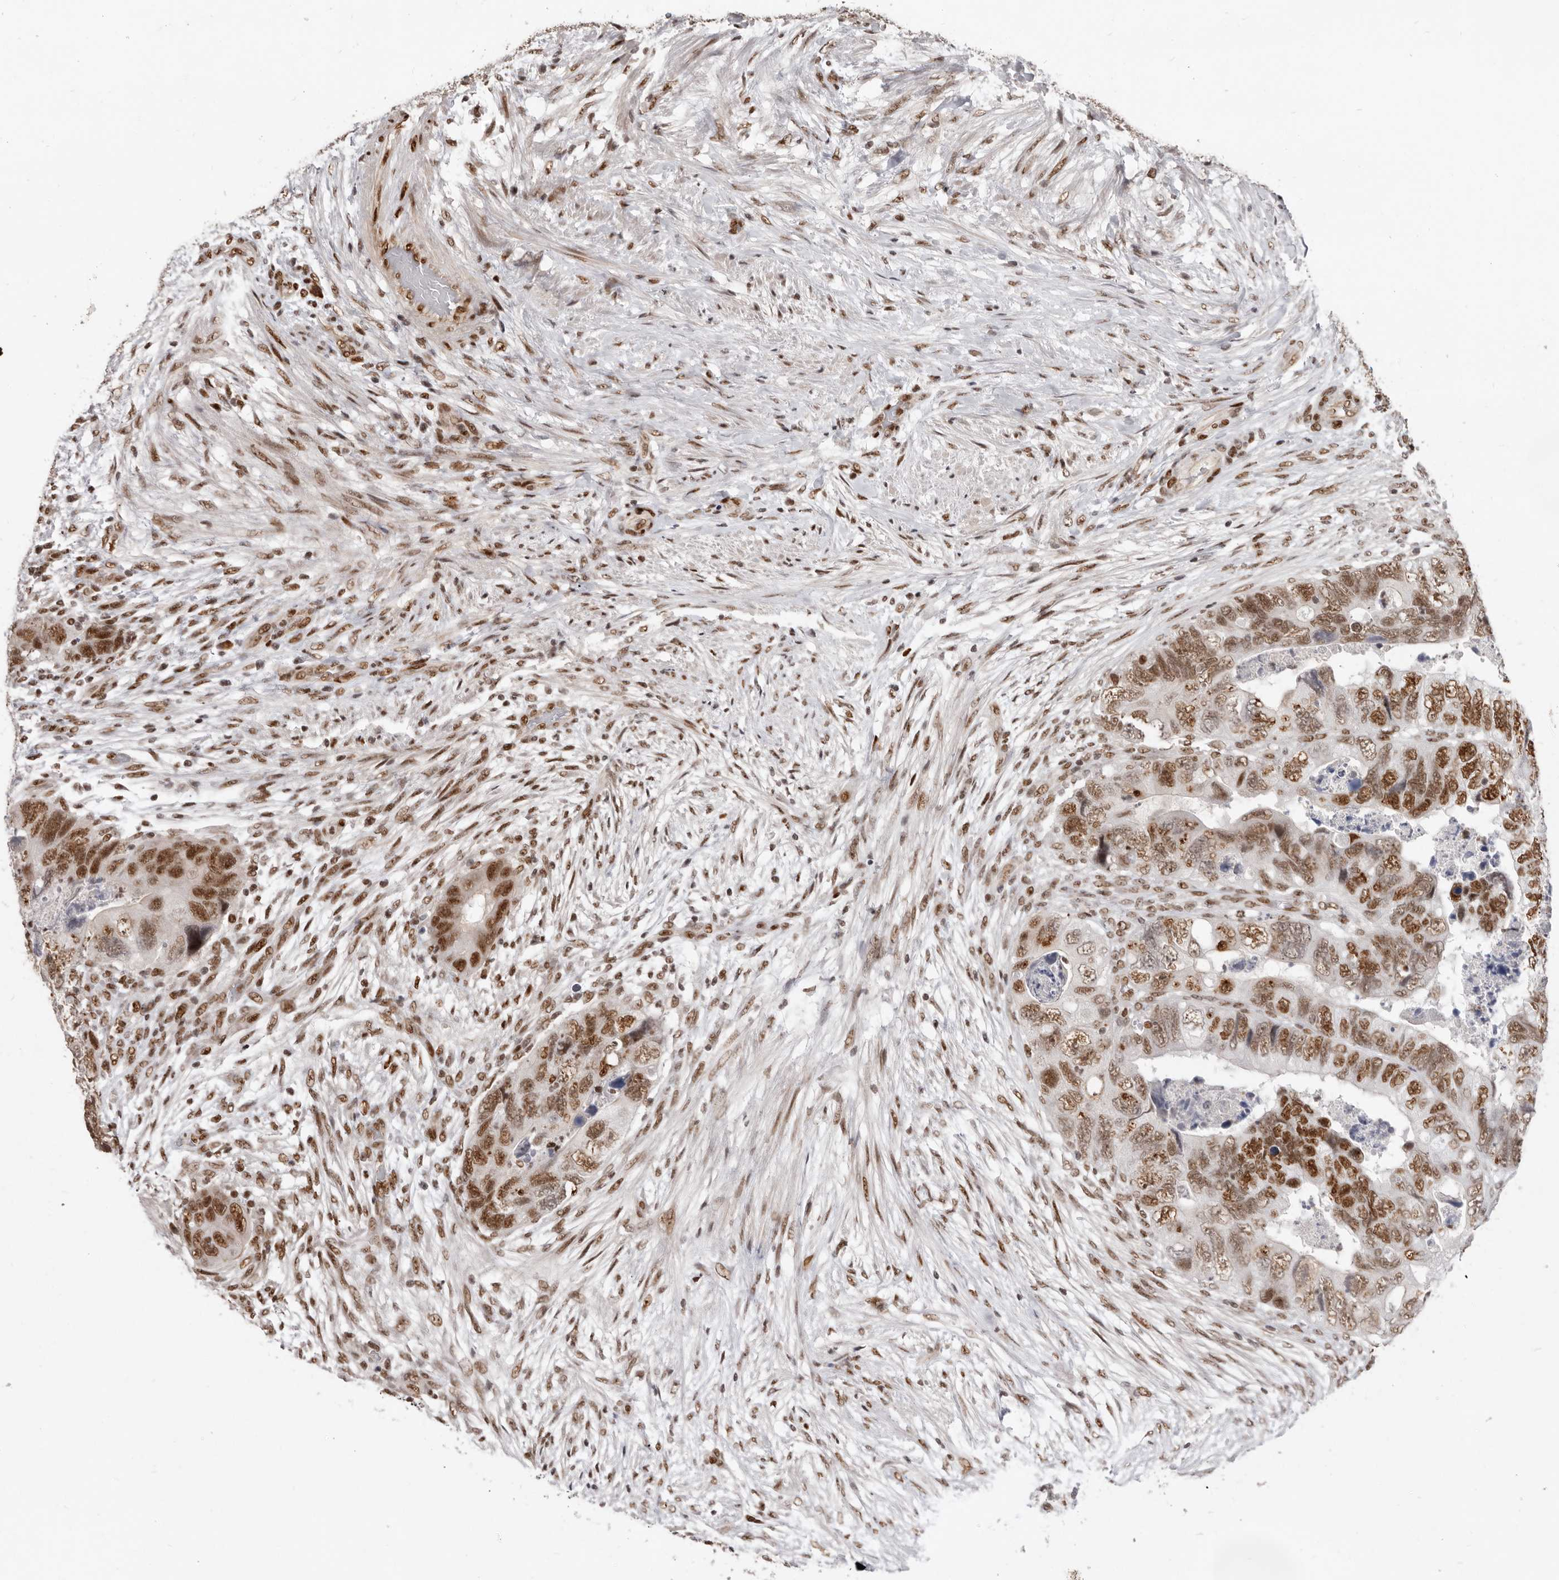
{"staining": {"intensity": "moderate", "quantity": ">75%", "location": "nuclear"}, "tissue": "colorectal cancer", "cell_type": "Tumor cells", "image_type": "cancer", "snomed": [{"axis": "morphology", "description": "Adenocarcinoma, NOS"}, {"axis": "topography", "description": "Rectum"}], "caption": "This photomicrograph shows colorectal adenocarcinoma stained with immunohistochemistry to label a protein in brown. The nuclear of tumor cells show moderate positivity for the protein. Nuclei are counter-stained blue.", "gene": "CHTOP", "patient": {"sex": "male", "age": 63}}